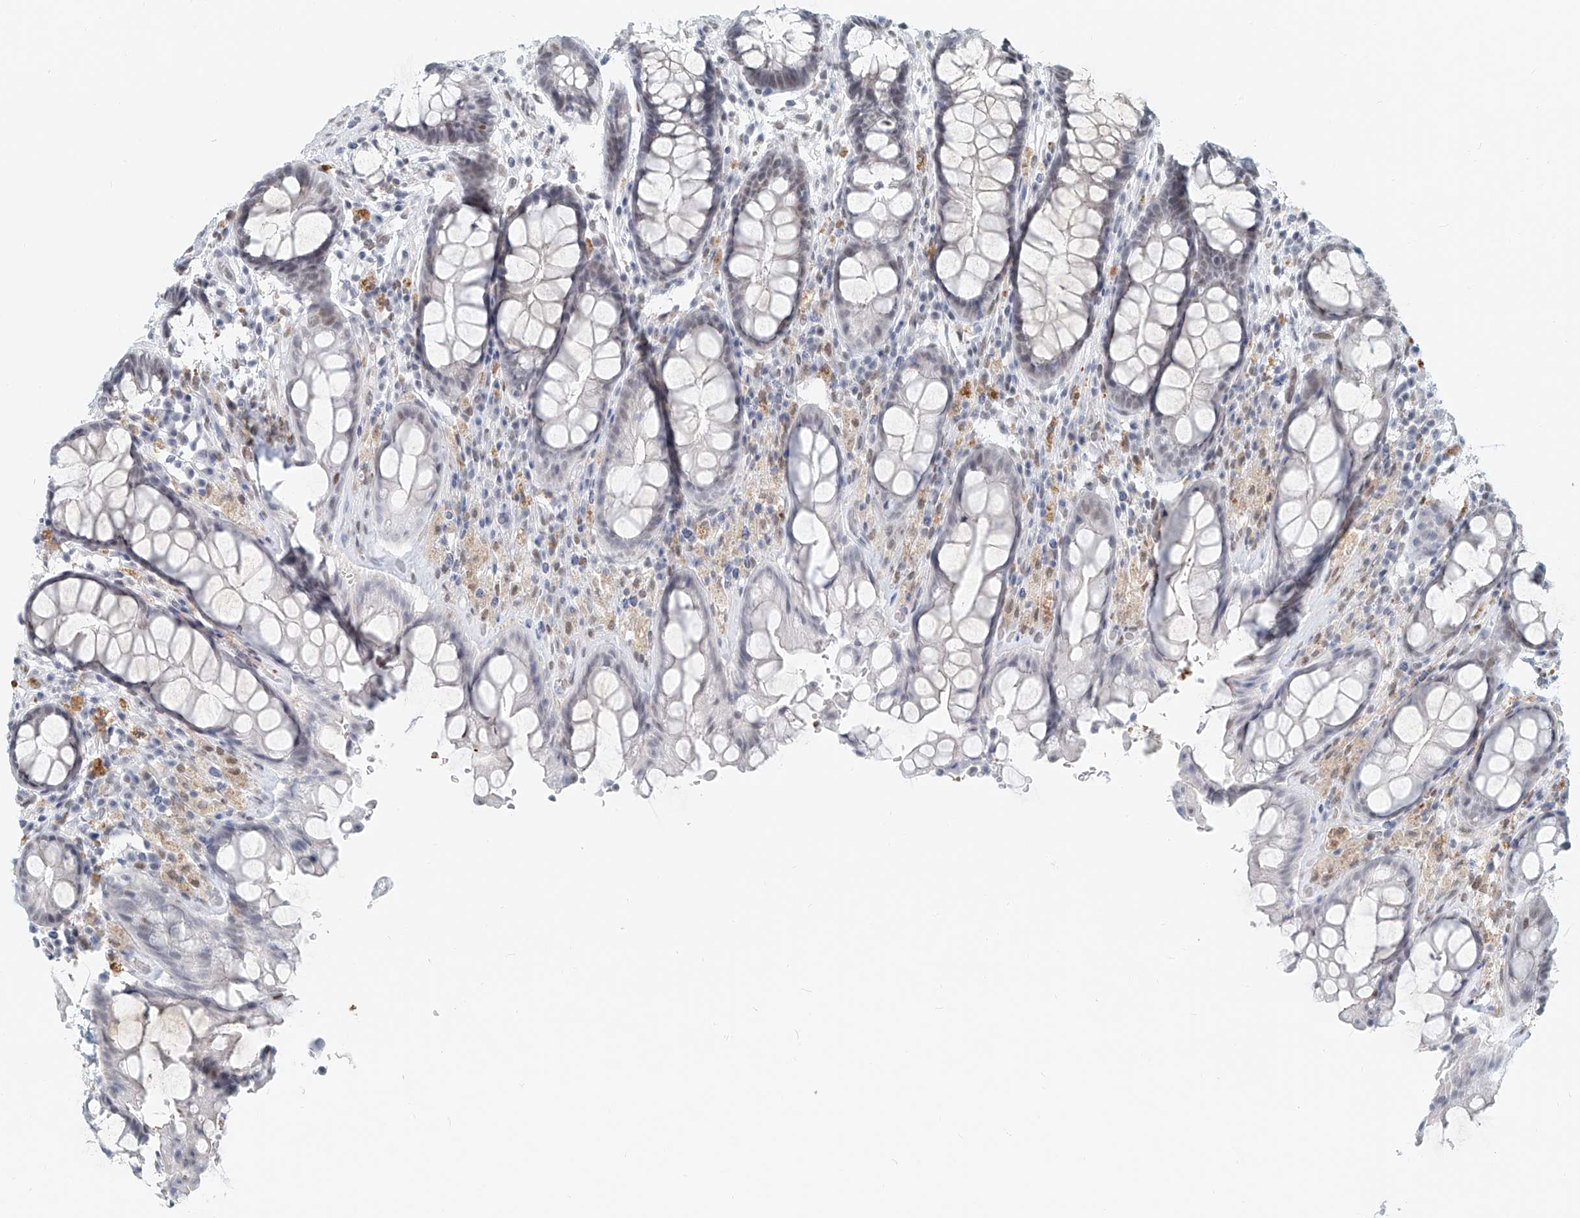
{"staining": {"intensity": "weak", "quantity": "25%-75%", "location": "nuclear"}, "tissue": "rectum", "cell_type": "Glandular cells", "image_type": "normal", "snomed": [{"axis": "morphology", "description": "Normal tissue, NOS"}, {"axis": "topography", "description": "Rectum"}], "caption": "DAB immunohistochemical staining of normal rectum shows weak nuclear protein expression in about 25%-75% of glandular cells.", "gene": "SASH1", "patient": {"sex": "male", "age": 64}}